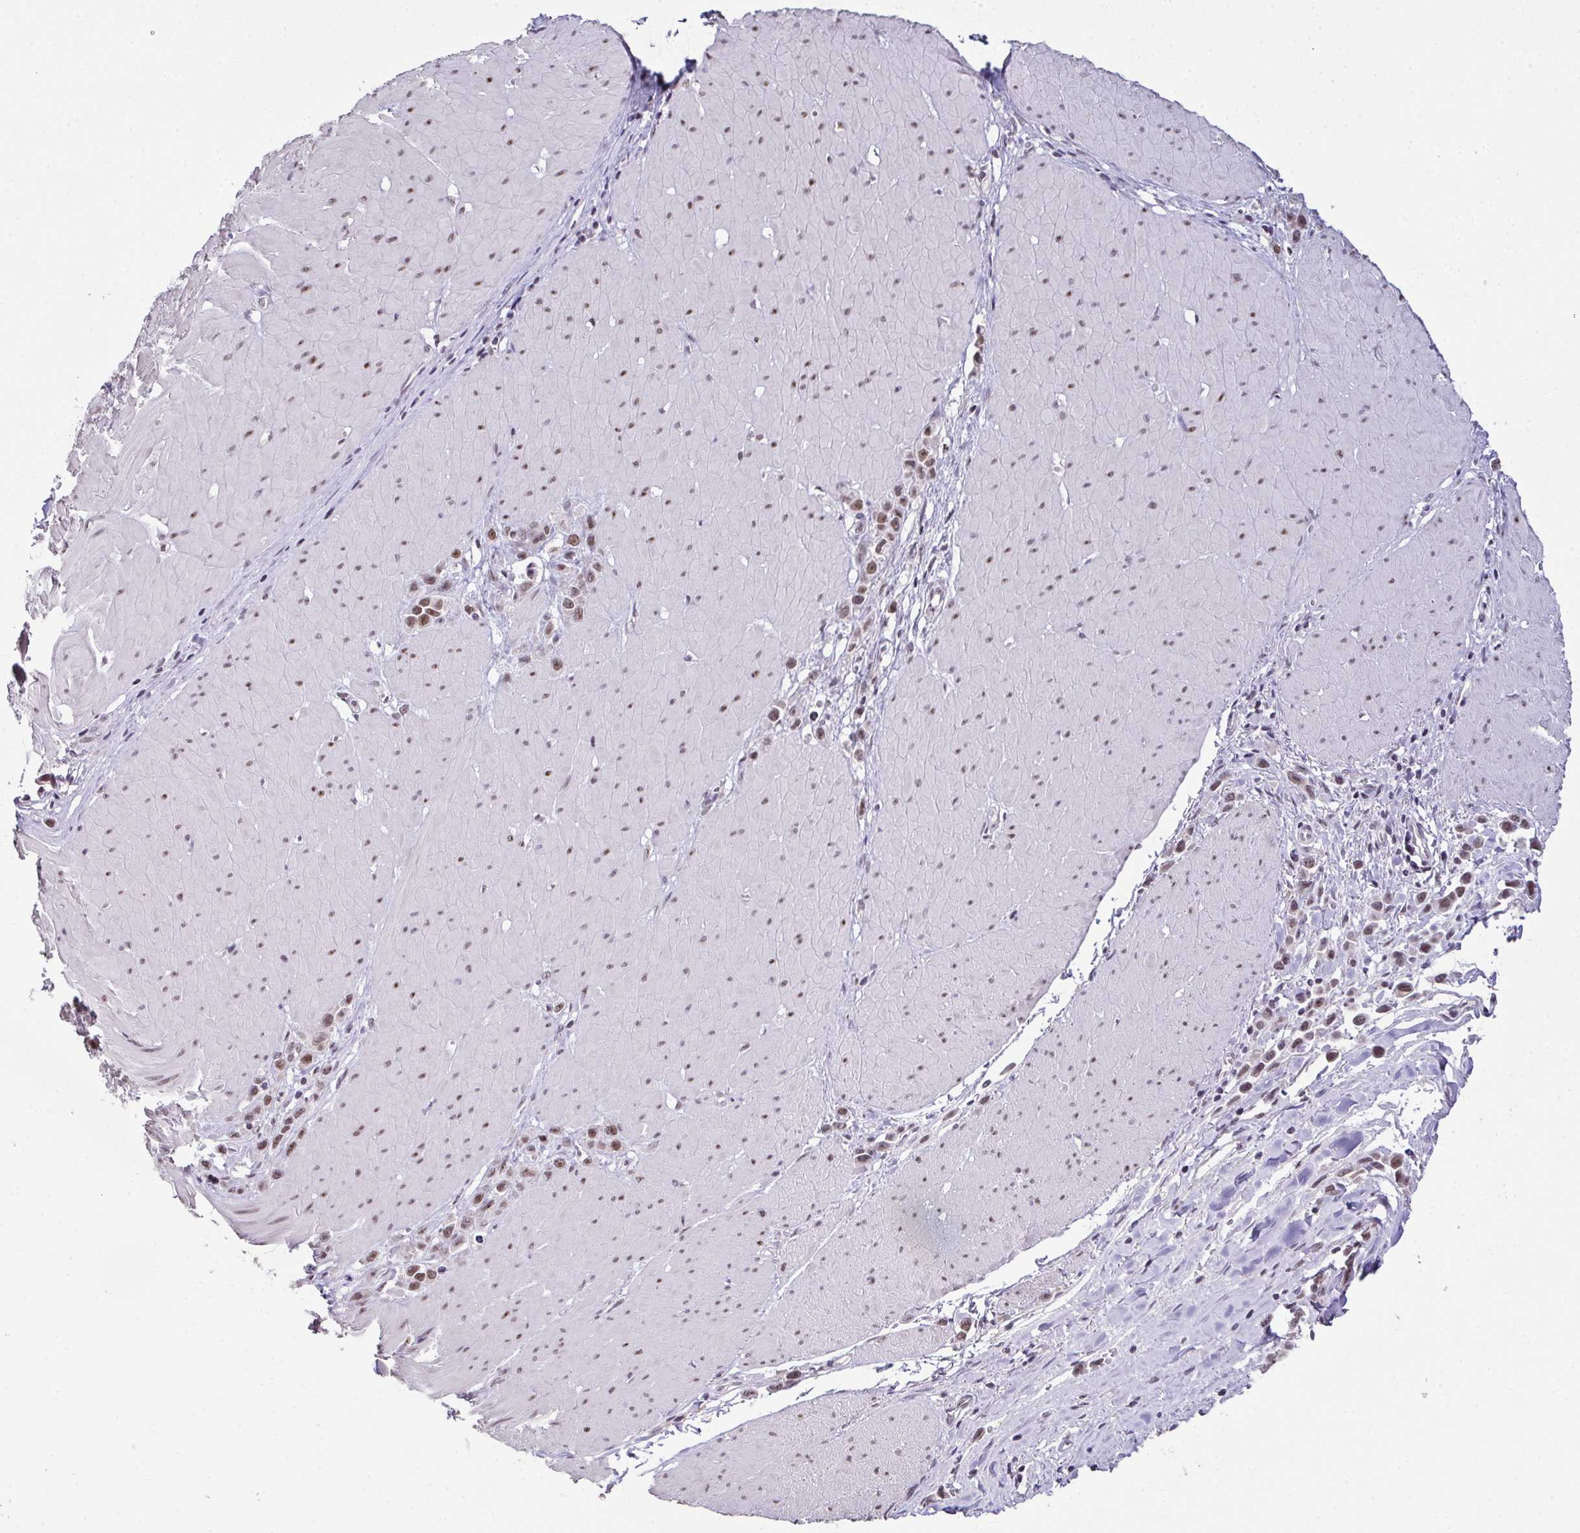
{"staining": {"intensity": "moderate", "quantity": ">75%", "location": "nuclear"}, "tissue": "stomach cancer", "cell_type": "Tumor cells", "image_type": "cancer", "snomed": [{"axis": "morphology", "description": "Adenocarcinoma, NOS"}, {"axis": "topography", "description": "Stomach"}], "caption": "Immunohistochemical staining of adenocarcinoma (stomach) demonstrates medium levels of moderate nuclear expression in approximately >75% of tumor cells.", "gene": "ZNF800", "patient": {"sex": "male", "age": 47}}